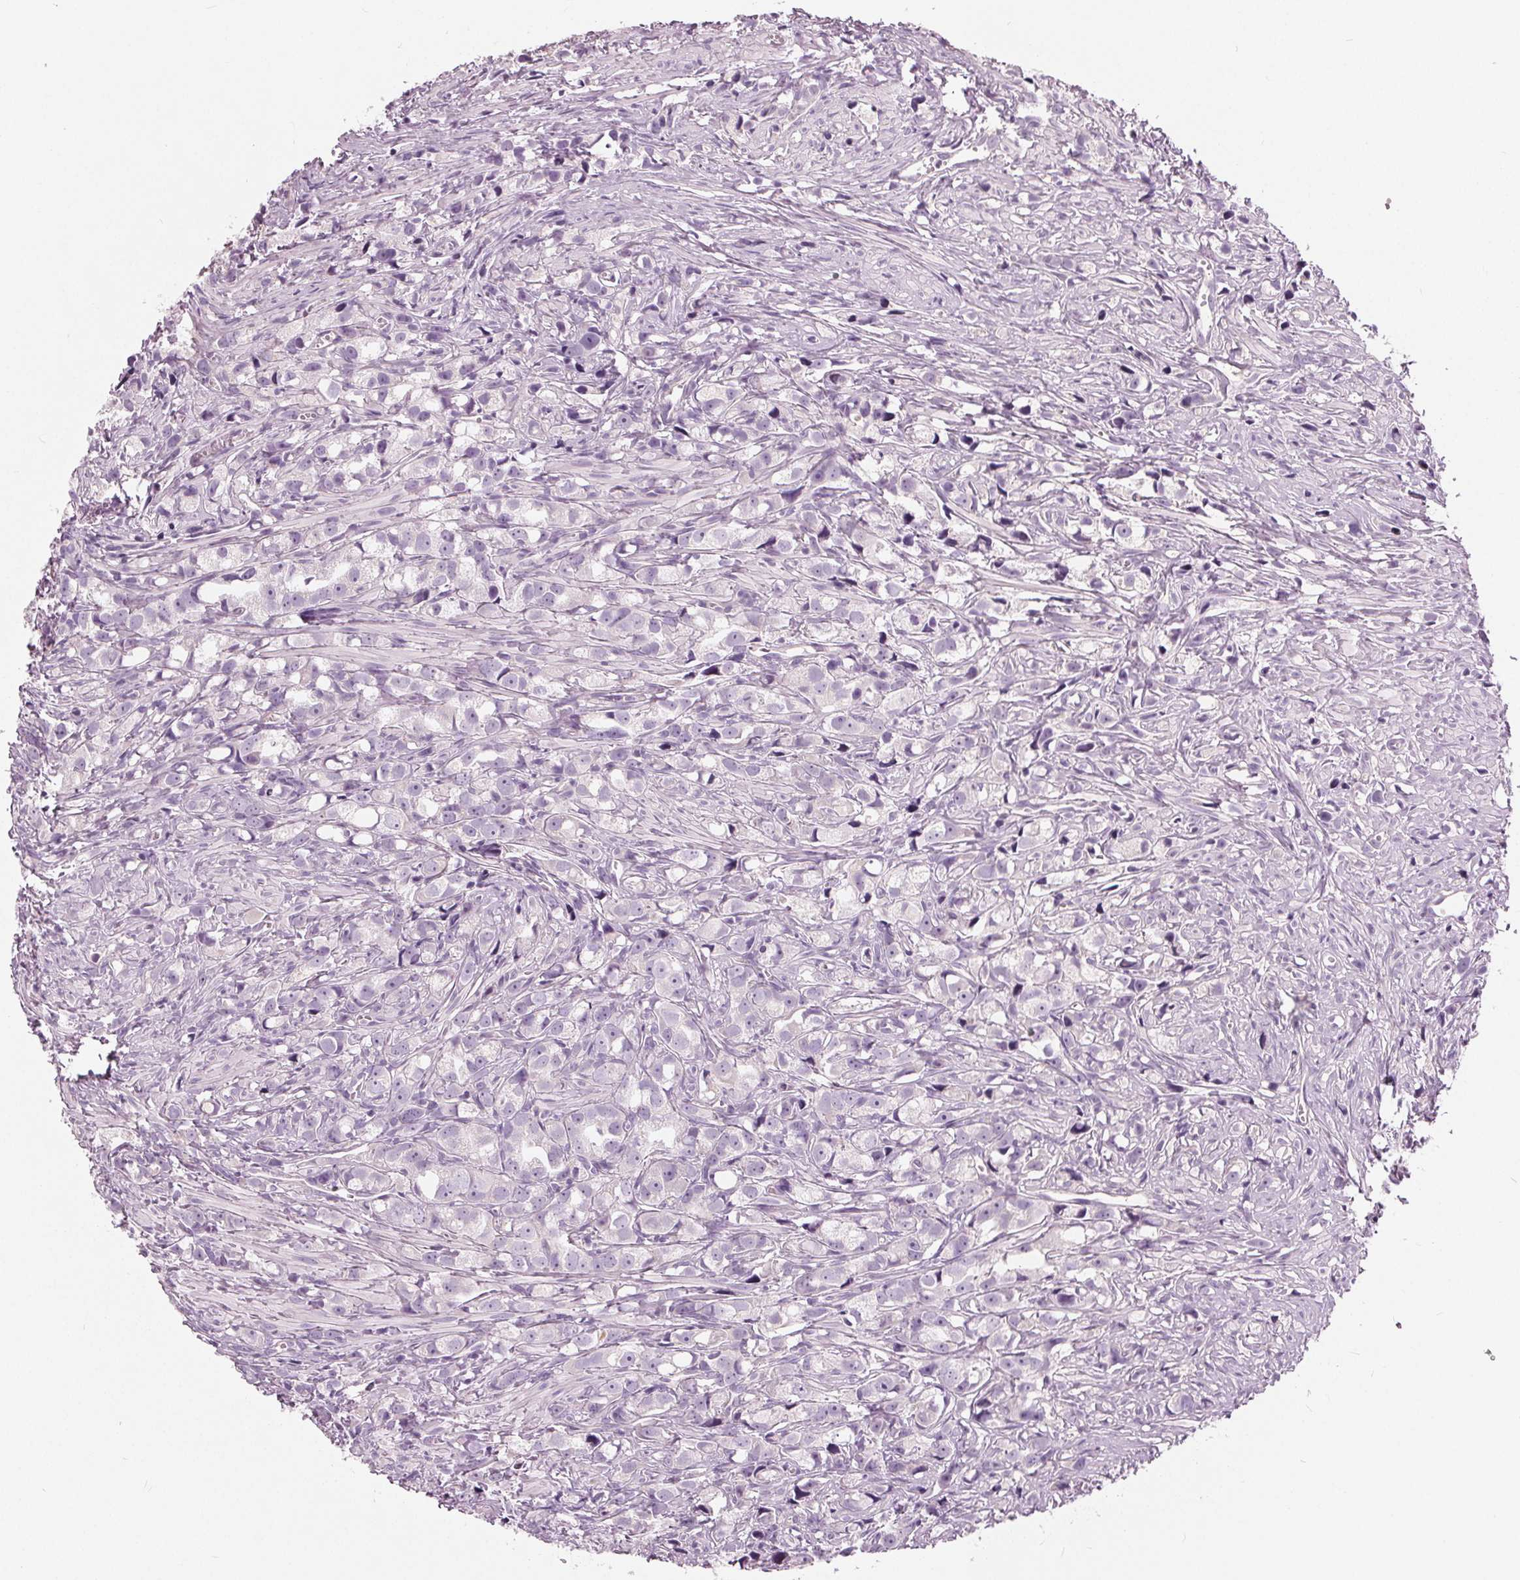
{"staining": {"intensity": "negative", "quantity": "none", "location": "none"}, "tissue": "prostate cancer", "cell_type": "Tumor cells", "image_type": "cancer", "snomed": [{"axis": "morphology", "description": "Adenocarcinoma, High grade"}, {"axis": "topography", "description": "Prostate"}], "caption": "Tumor cells are negative for protein expression in human prostate cancer (high-grade adenocarcinoma).", "gene": "LHFPL7", "patient": {"sex": "male", "age": 75}}